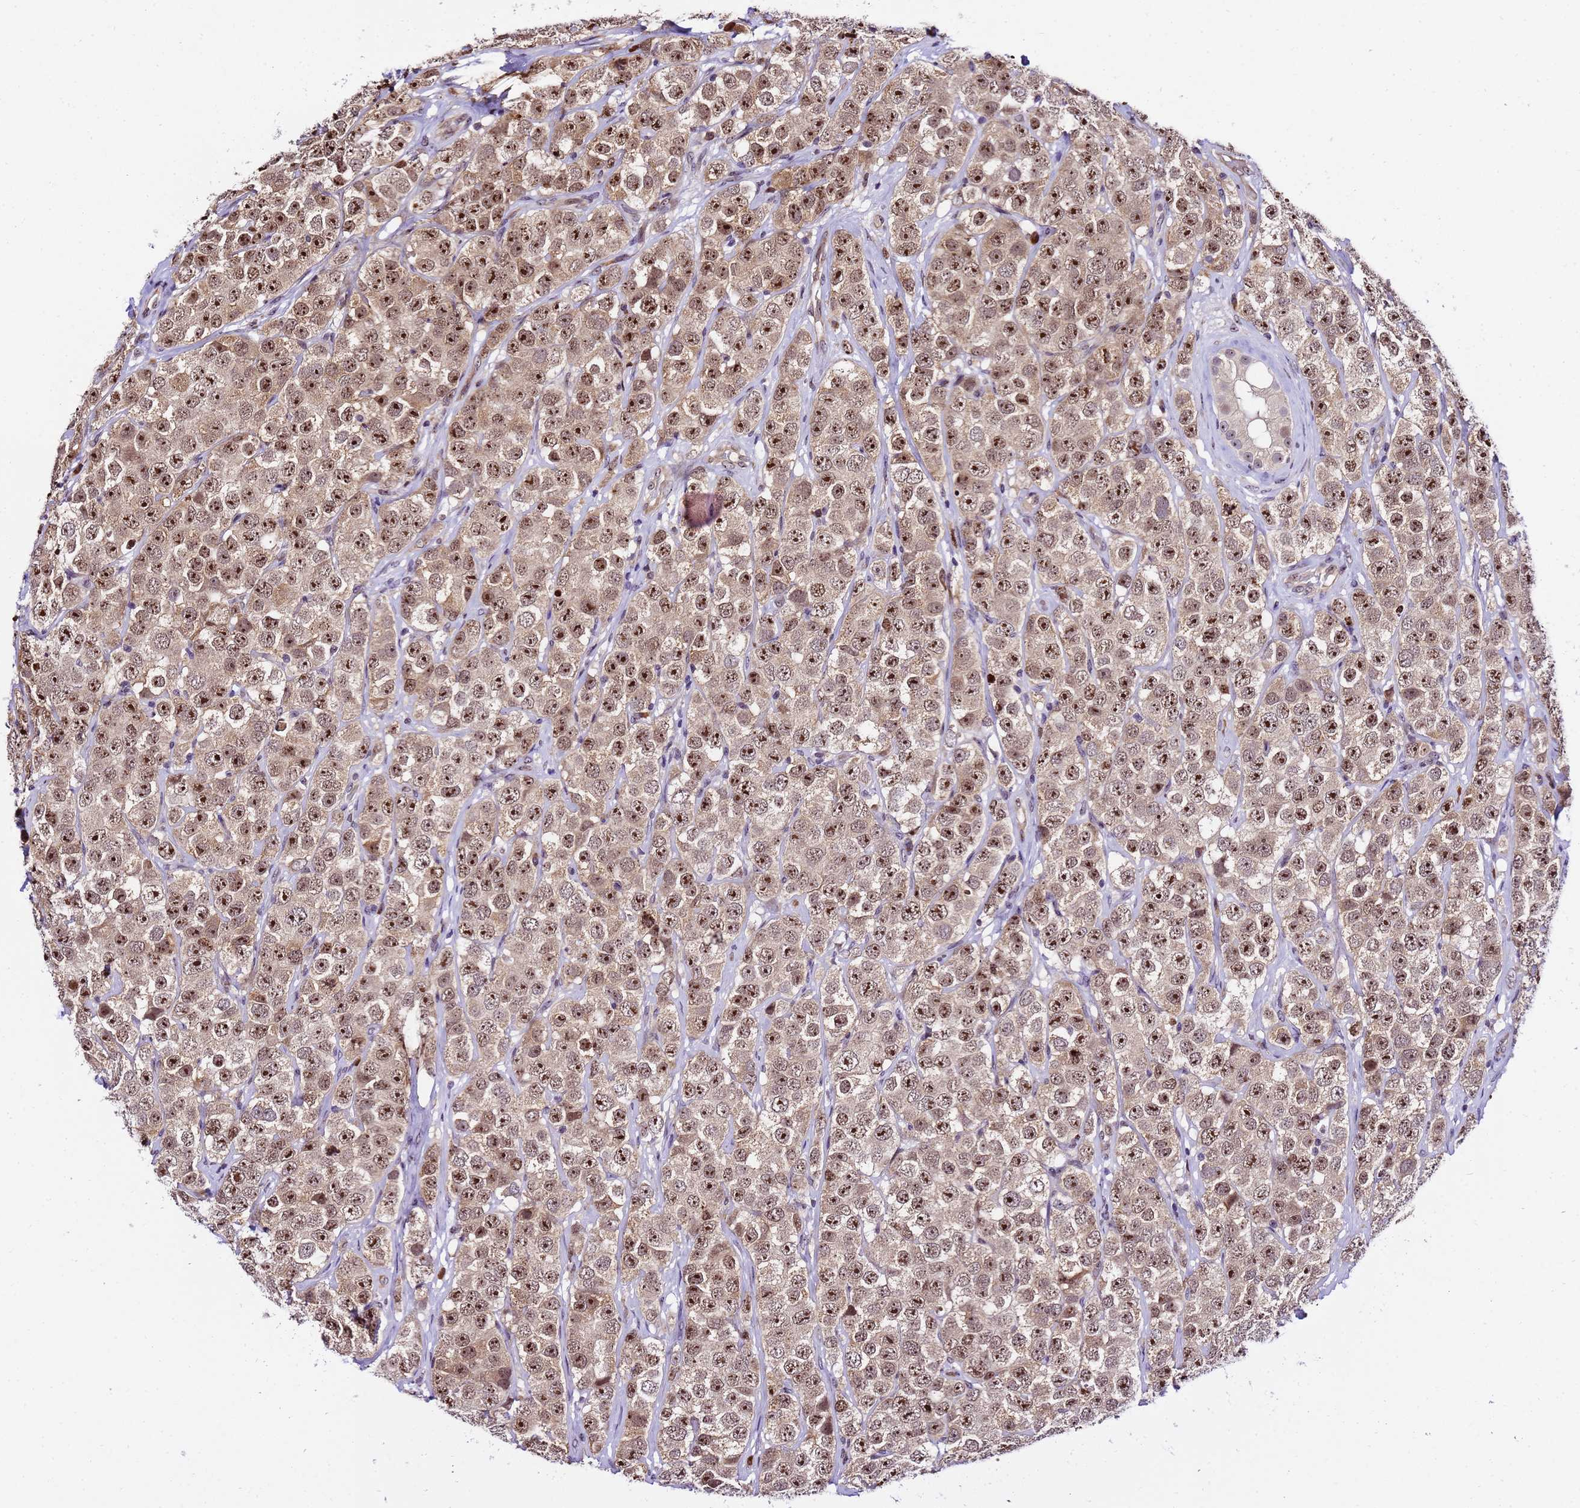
{"staining": {"intensity": "moderate", "quantity": ">75%", "location": "nuclear"}, "tissue": "testis cancer", "cell_type": "Tumor cells", "image_type": "cancer", "snomed": [{"axis": "morphology", "description": "Seminoma, NOS"}, {"axis": "topography", "description": "Testis"}], "caption": "Tumor cells display medium levels of moderate nuclear staining in about >75% of cells in human testis cancer.", "gene": "SLX4IP", "patient": {"sex": "male", "age": 28}}